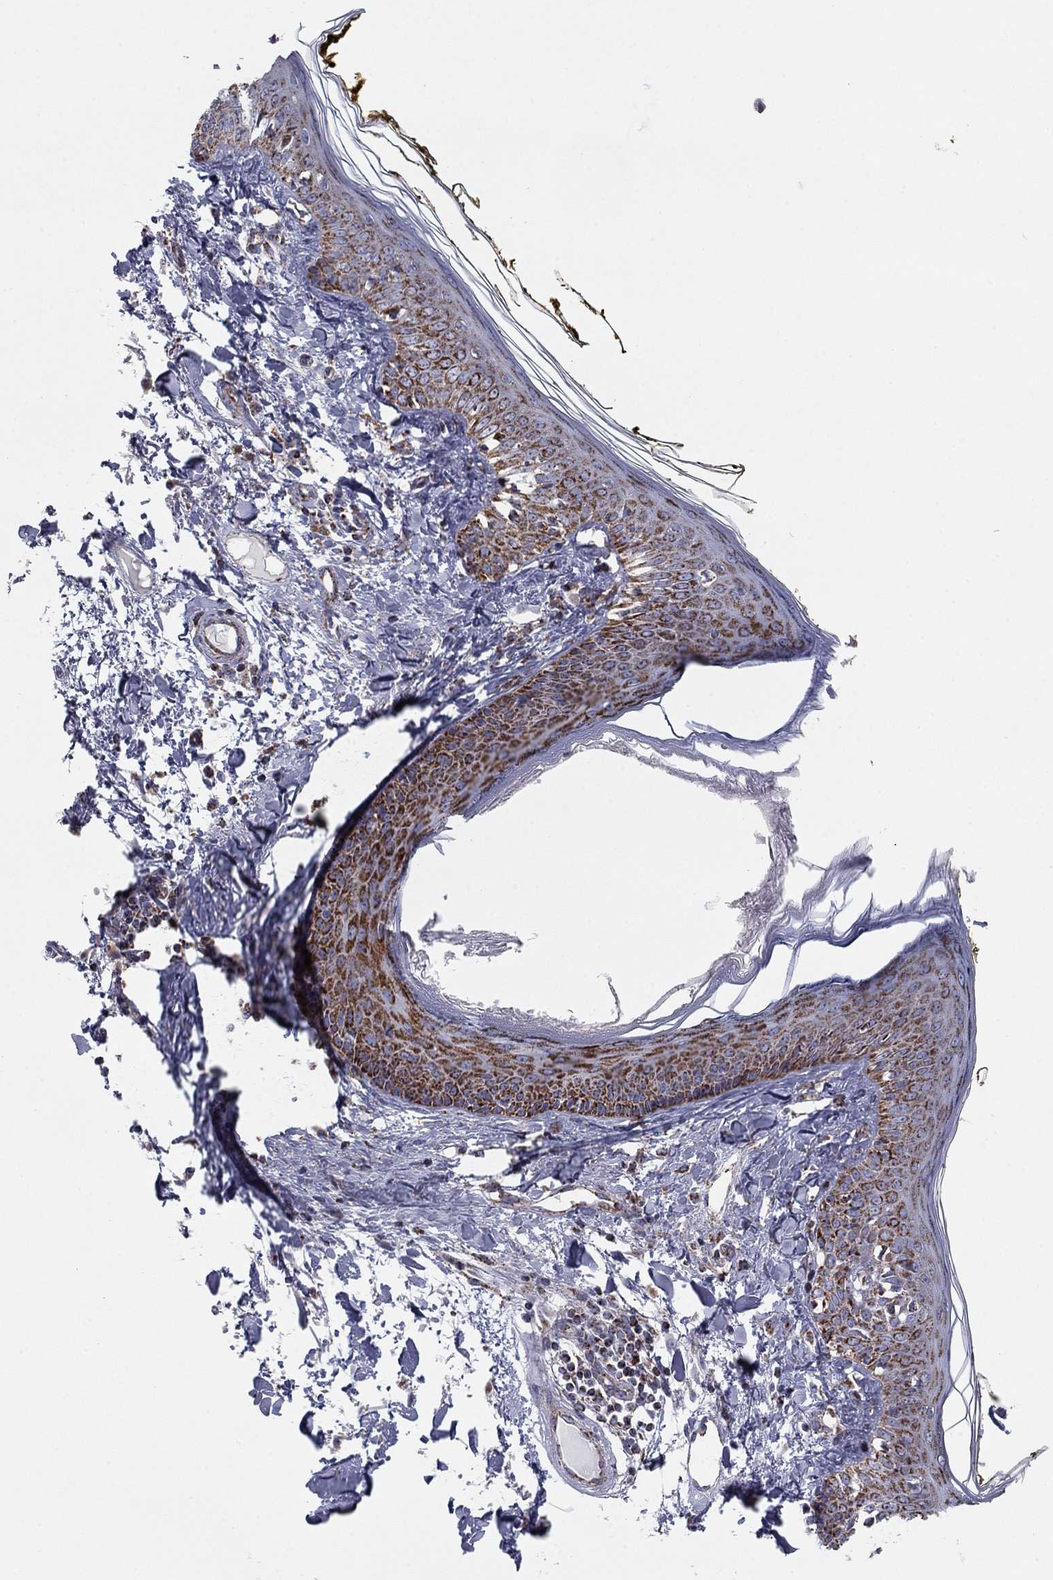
{"staining": {"intensity": "negative", "quantity": "none", "location": "none"}, "tissue": "skin", "cell_type": "Fibroblasts", "image_type": "normal", "snomed": [{"axis": "morphology", "description": "Normal tissue, NOS"}, {"axis": "topography", "description": "Skin"}], "caption": "Normal skin was stained to show a protein in brown. There is no significant expression in fibroblasts. The staining was performed using DAB (3,3'-diaminobenzidine) to visualize the protein expression in brown, while the nuclei were stained in blue with hematoxylin (Magnification: 20x).", "gene": "NDUFV1", "patient": {"sex": "male", "age": 76}}